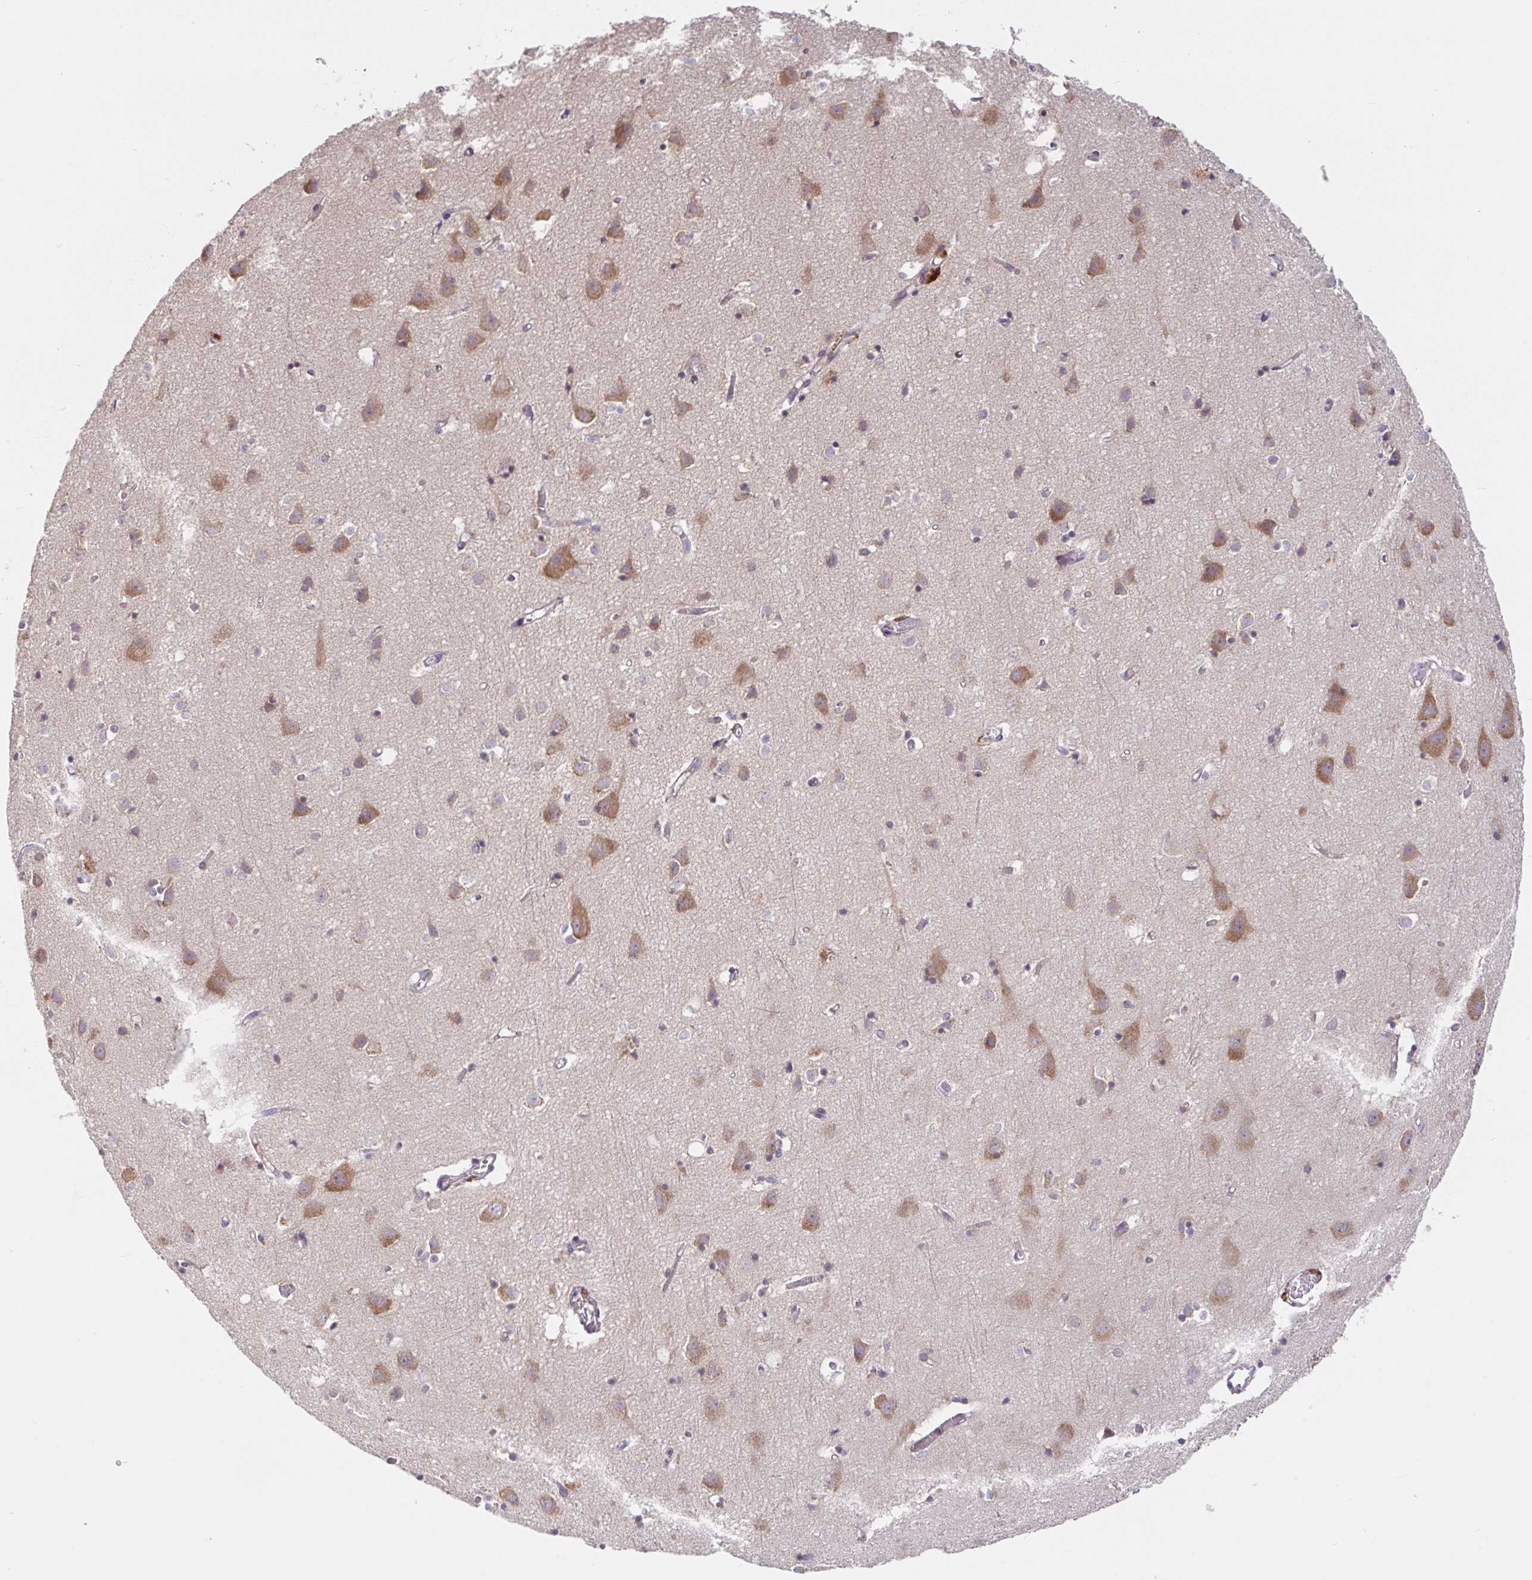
{"staining": {"intensity": "weak", "quantity": "<25%", "location": "cytoplasmic/membranous"}, "tissue": "cerebral cortex", "cell_type": "Endothelial cells", "image_type": "normal", "snomed": [{"axis": "morphology", "description": "Normal tissue, NOS"}, {"axis": "topography", "description": "Cerebral cortex"}], "caption": "An immunohistochemistry histopathology image of benign cerebral cortex is shown. There is no staining in endothelial cells of cerebral cortex. (DAB immunohistochemistry (IHC), high magnification).", "gene": "LARP1", "patient": {"sex": "male", "age": 70}}